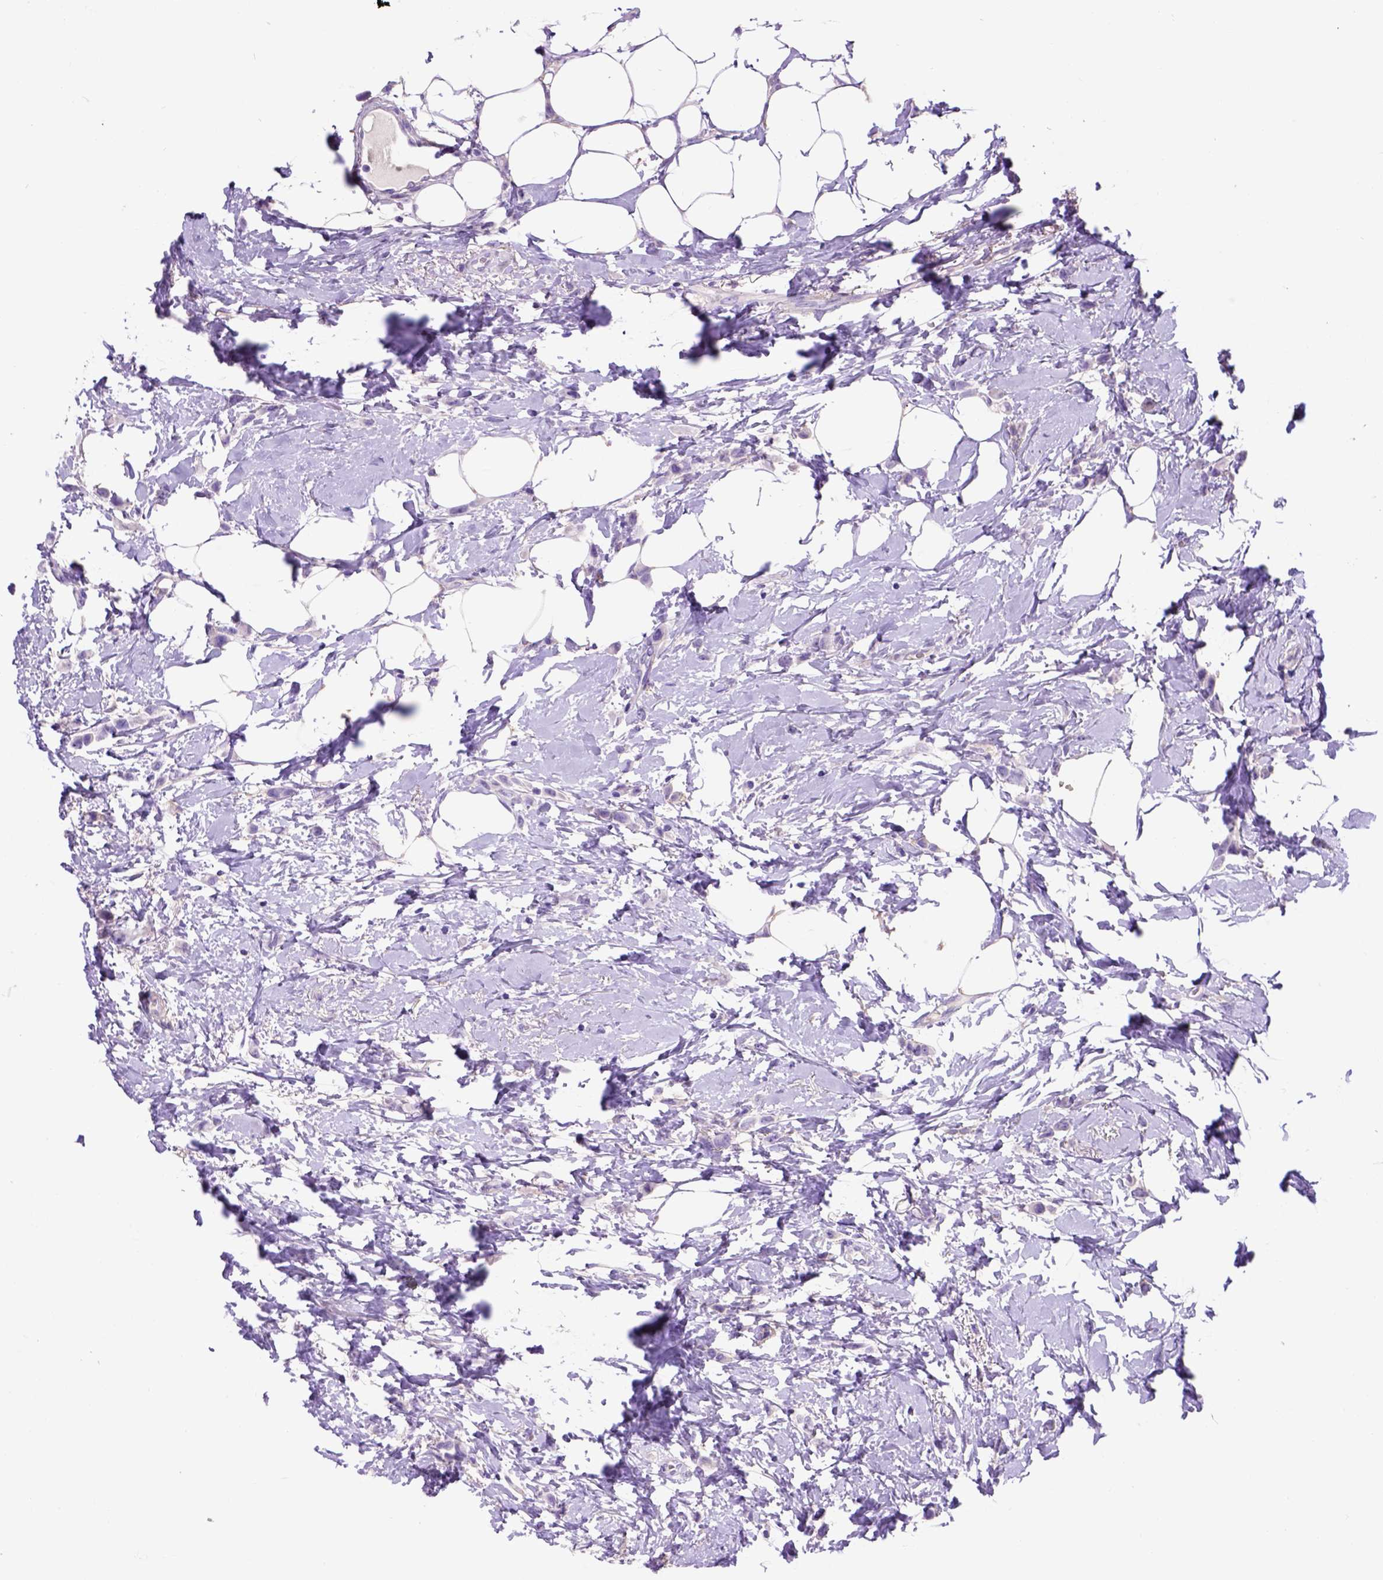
{"staining": {"intensity": "negative", "quantity": "none", "location": "none"}, "tissue": "breast cancer", "cell_type": "Tumor cells", "image_type": "cancer", "snomed": [{"axis": "morphology", "description": "Lobular carcinoma"}, {"axis": "topography", "description": "Breast"}], "caption": "Breast lobular carcinoma was stained to show a protein in brown. There is no significant positivity in tumor cells. Brightfield microscopy of IHC stained with DAB (3,3'-diaminobenzidine) (brown) and hematoxylin (blue), captured at high magnification.", "gene": "EGFR", "patient": {"sex": "female", "age": 66}}